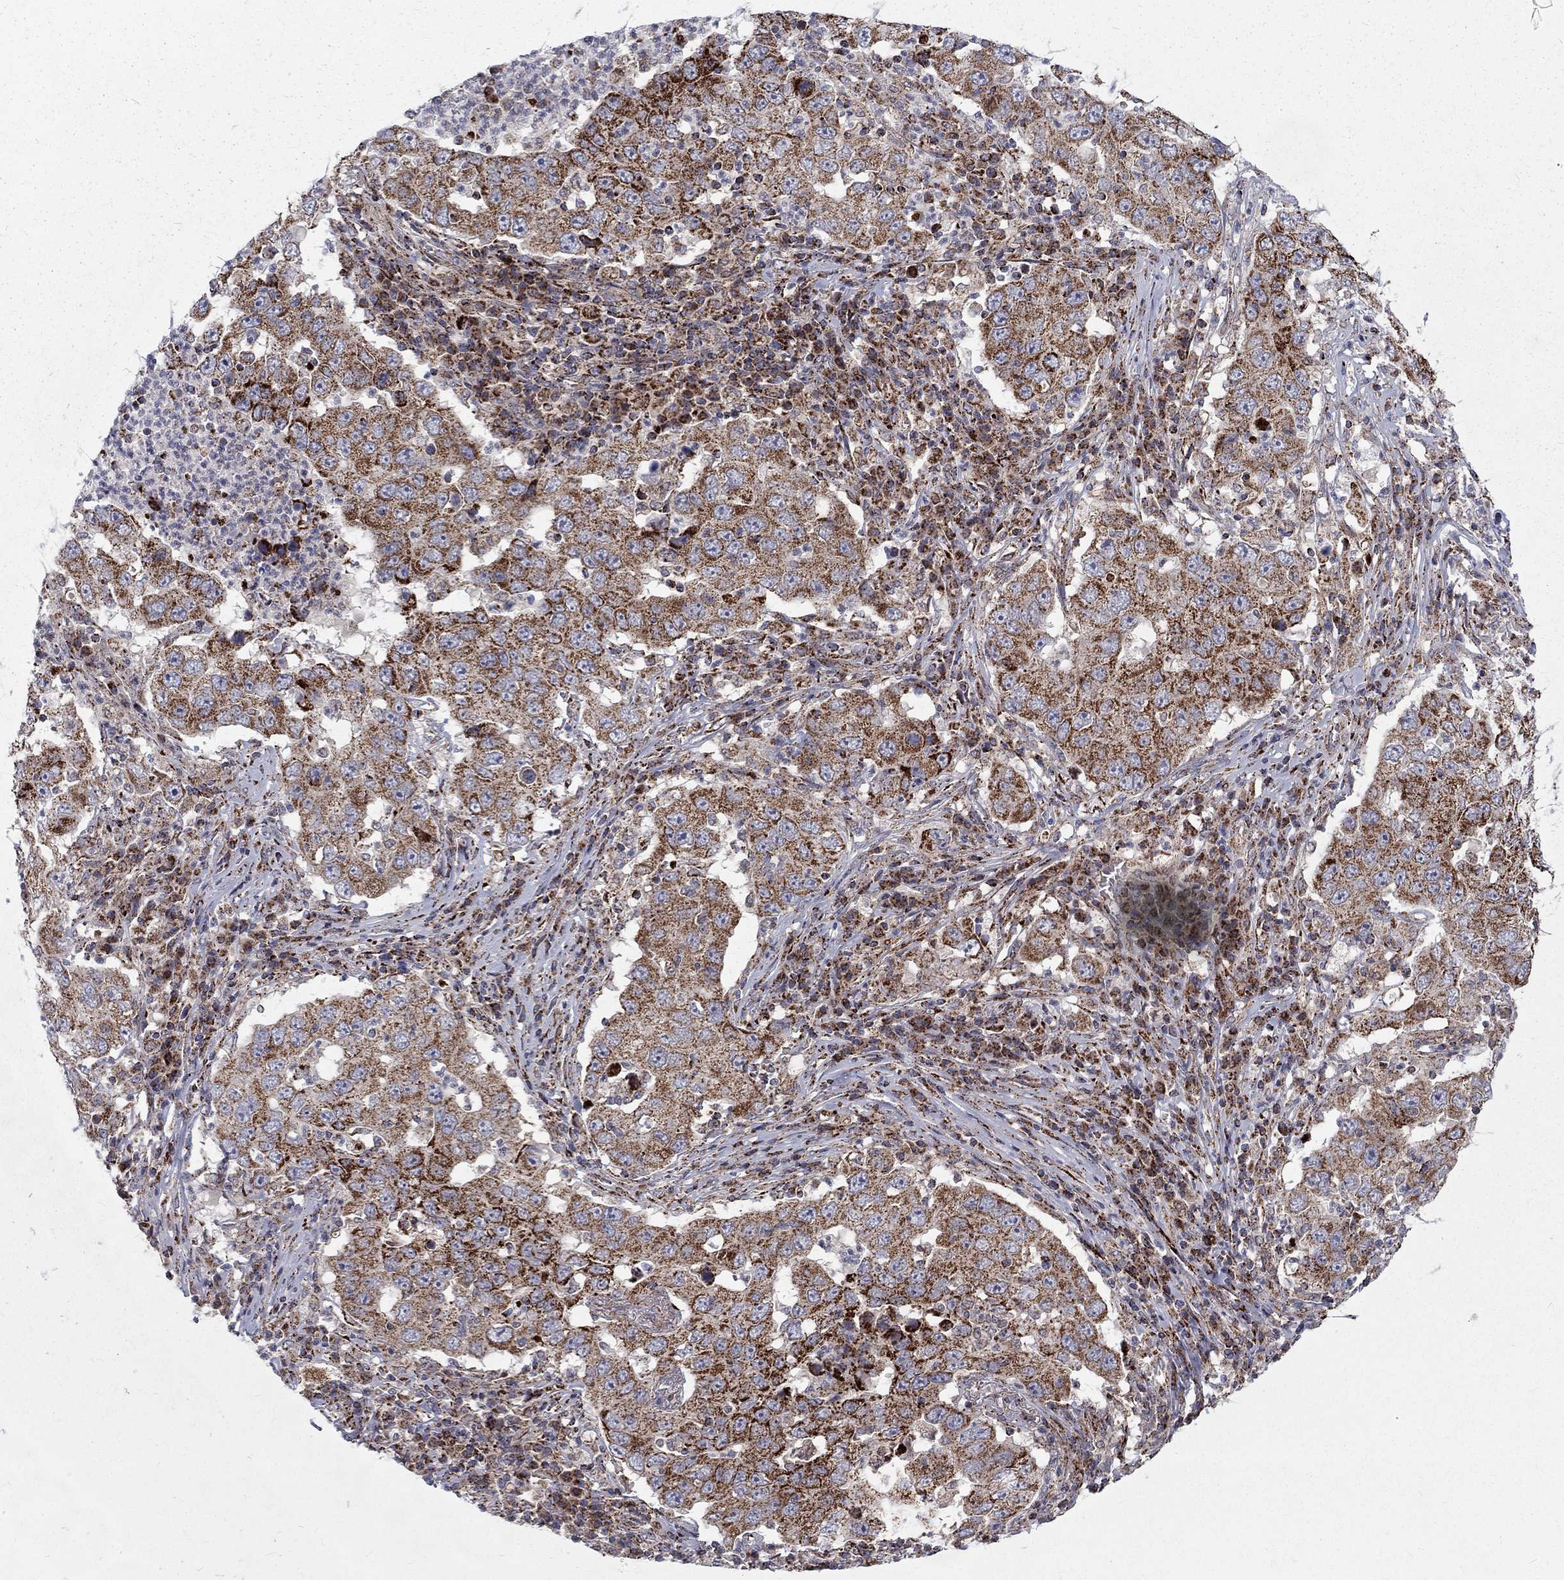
{"staining": {"intensity": "moderate", "quantity": ">75%", "location": "cytoplasmic/membranous"}, "tissue": "lung cancer", "cell_type": "Tumor cells", "image_type": "cancer", "snomed": [{"axis": "morphology", "description": "Adenocarcinoma, NOS"}, {"axis": "topography", "description": "Lung"}], "caption": "Immunohistochemistry (IHC) image of neoplastic tissue: lung cancer (adenocarcinoma) stained using IHC displays medium levels of moderate protein expression localized specifically in the cytoplasmic/membranous of tumor cells, appearing as a cytoplasmic/membranous brown color.", "gene": "ALDH1B1", "patient": {"sex": "male", "age": 73}}